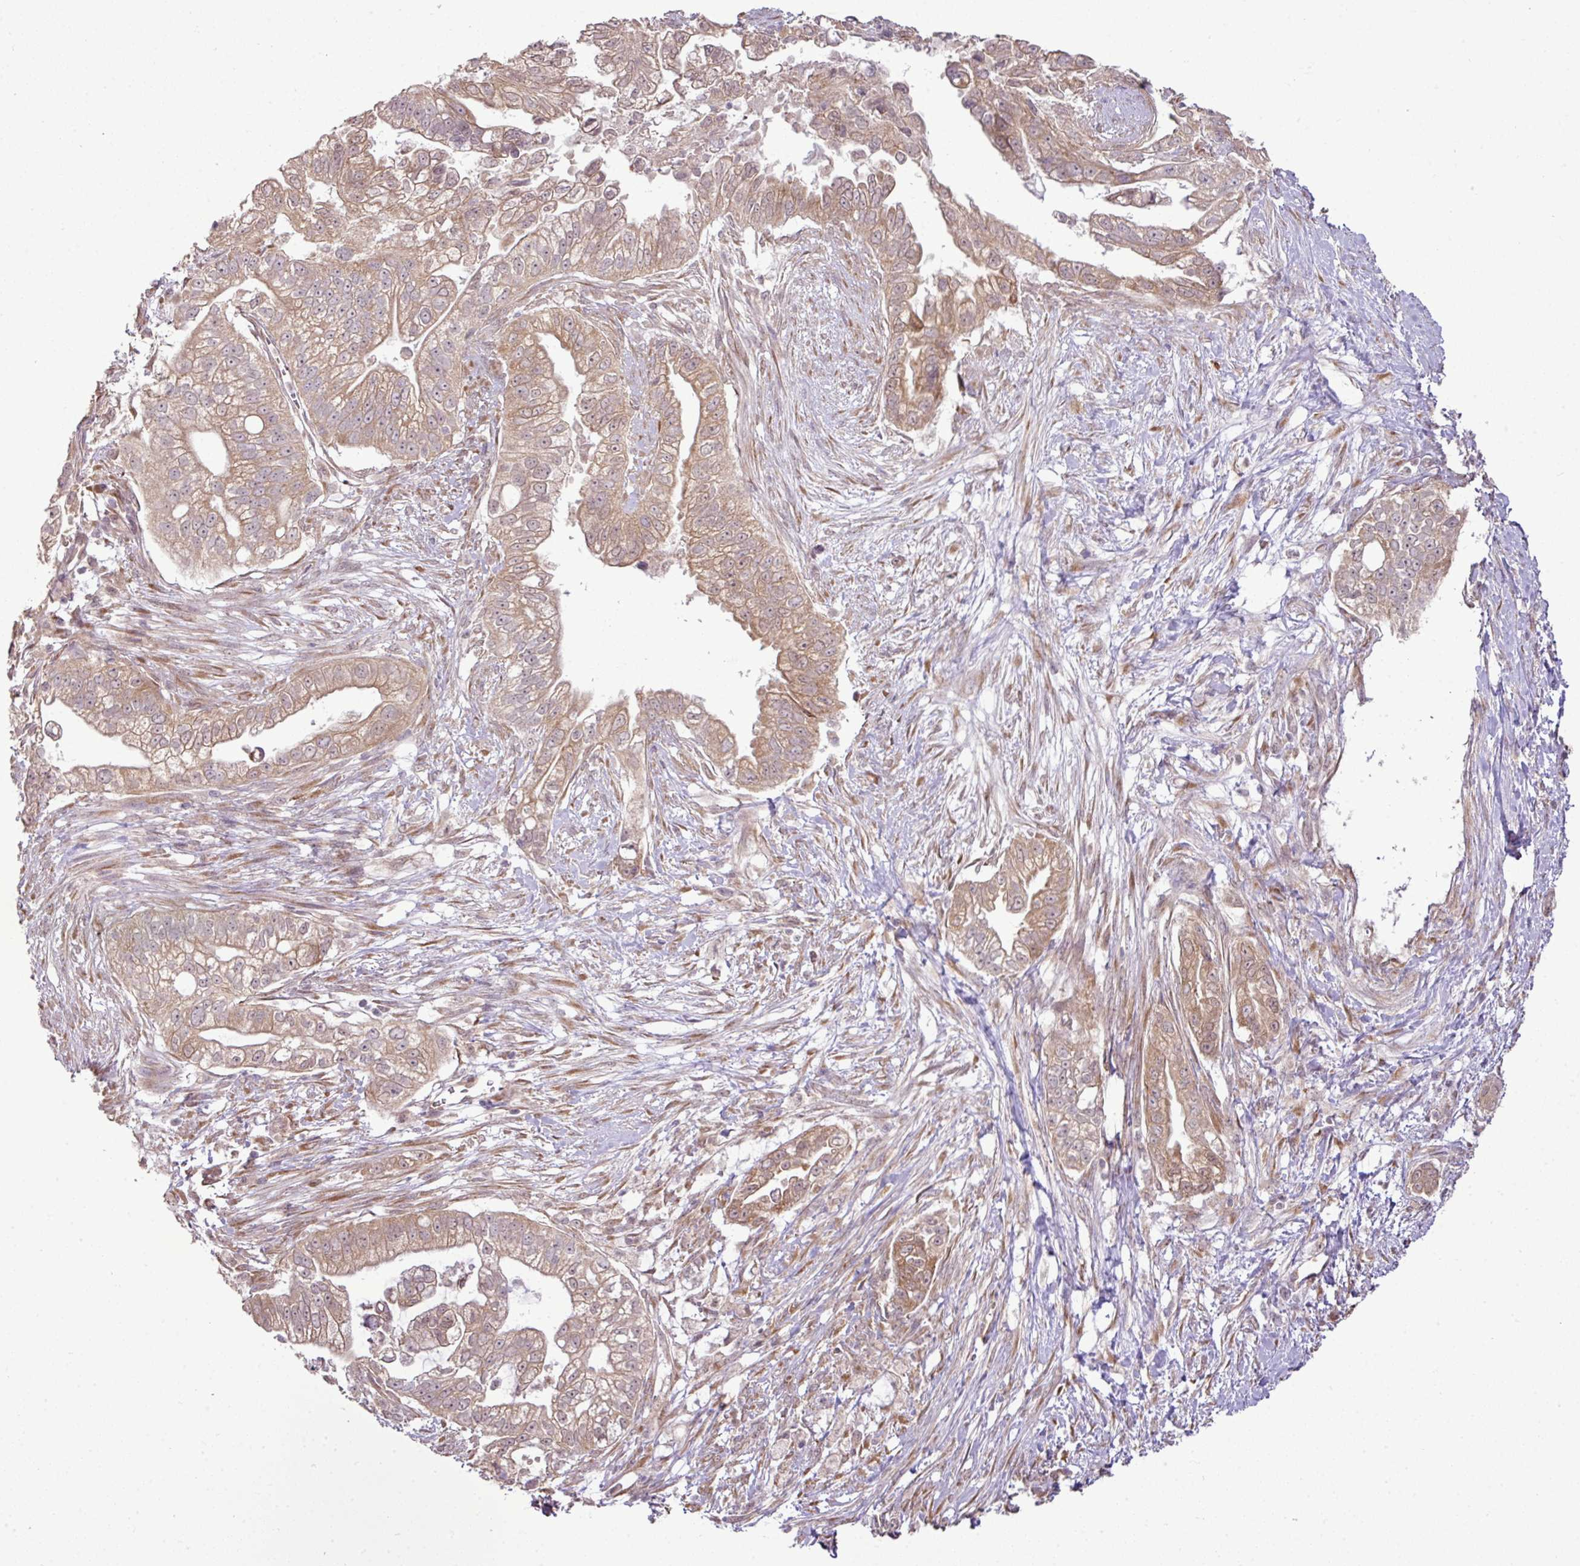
{"staining": {"intensity": "moderate", "quantity": ">75%", "location": "cytoplasmic/membranous"}, "tissue": "pancreatic cancer", "cell_type": "Tumor cells", "image_type": "cancer", "snomed": [{"axis": "morphology", "description": "Adenocarcinoma, NOS"}, {"axis": "topography", "description": "Pancreas"}], "caption": "DAB immunohistochemical staining of pancreatic cancer (adenocarcinoma) reveals moderate cytoplasmic/membranous protein positivity in about >75% of tumor cells.", "gene": "DNAAF4", "patient": {"sex": "male", "age": 70}}